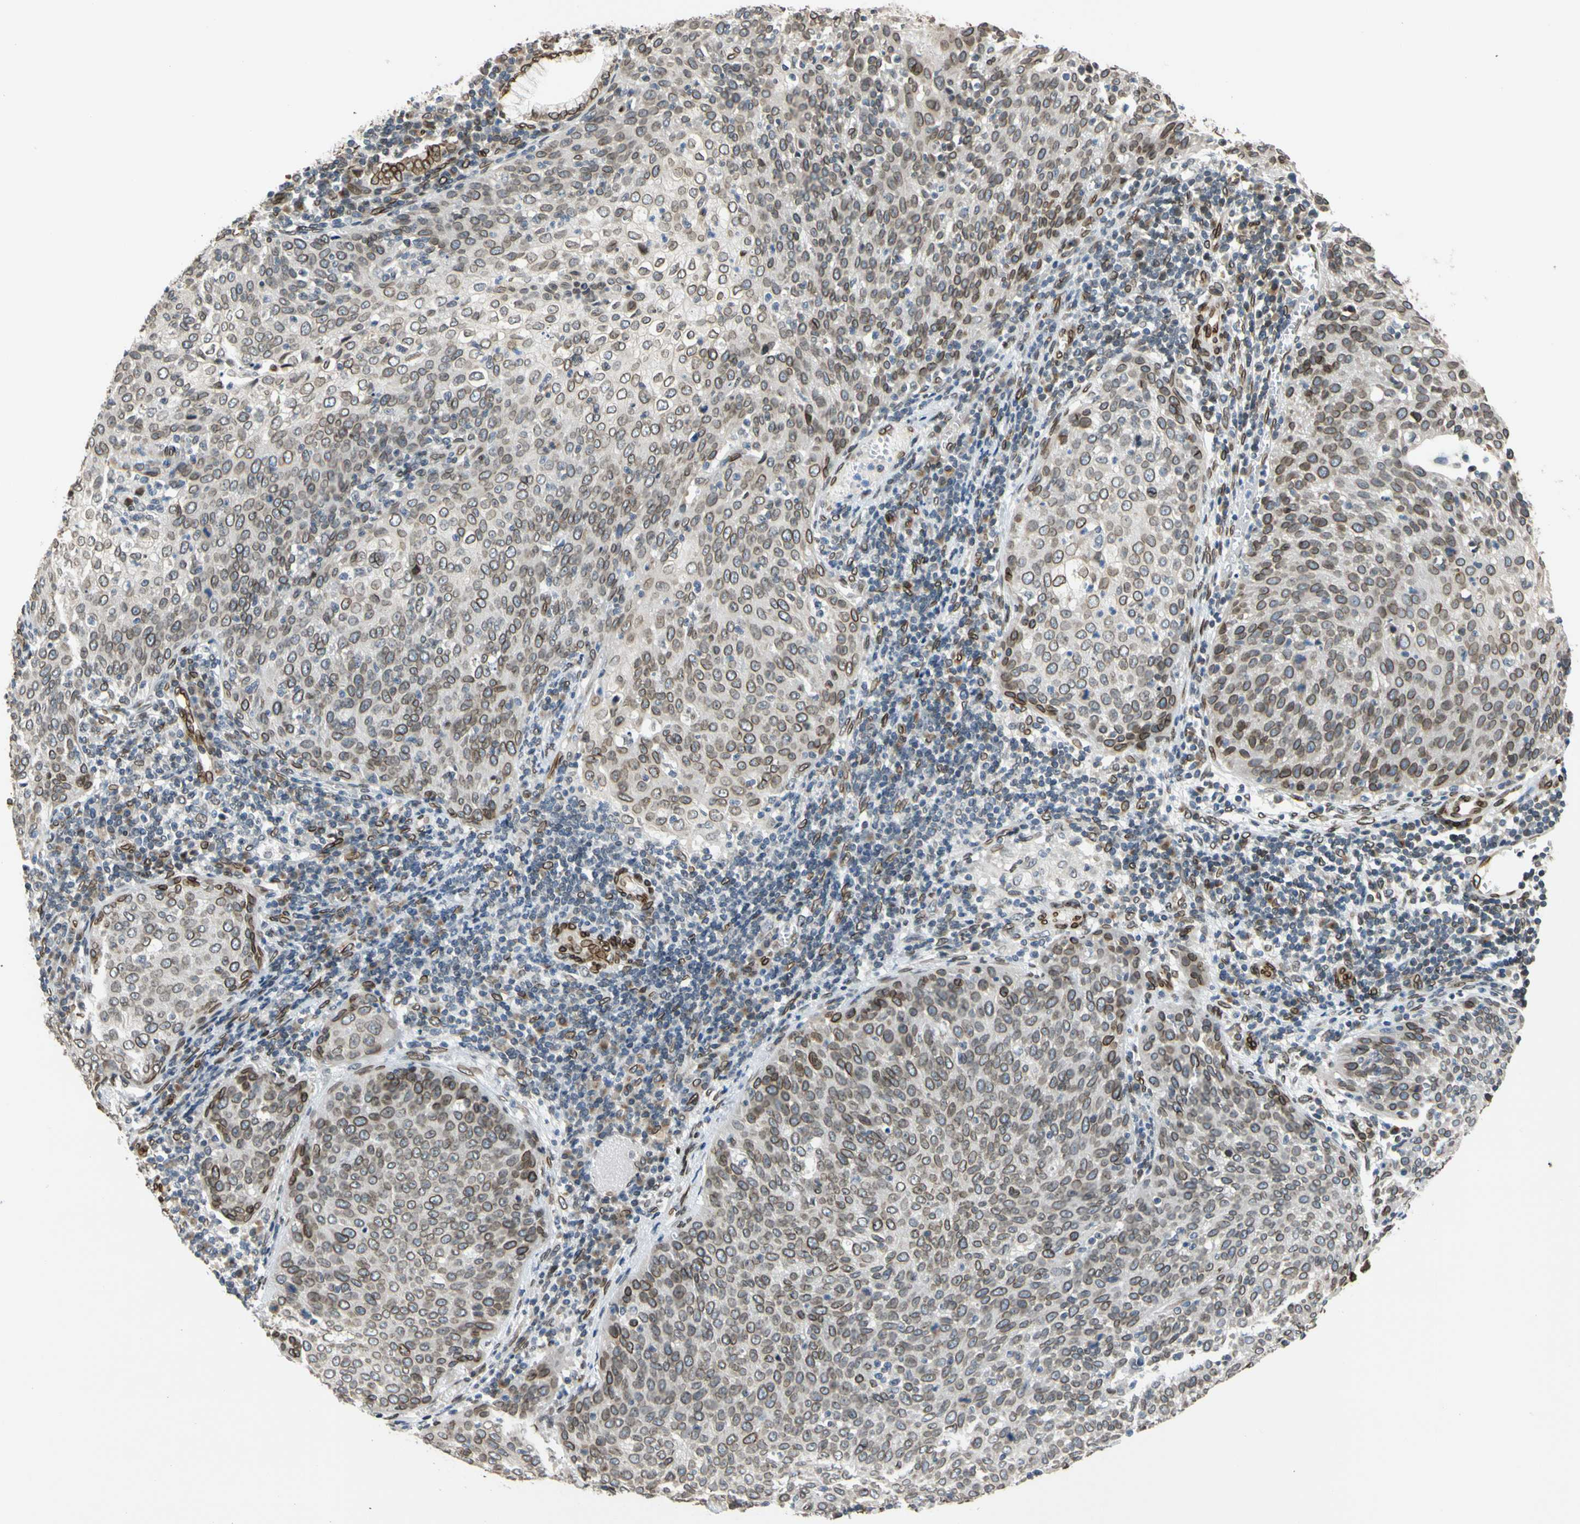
{"staining": {"intensity": "moderate", "quantity": ">75%", "location": "cytoplasmic/membranous,nuclear"}, "tissue": "cervical cancer", "cell_type": "Tumor cells", "image_type": "cancer", "snomed": [{"axis": "morphology", "description": "Squamous cell carcinoma, NOS"}, {"axis": "topography", "description": "Cervix"}], "caption": "This image exhibits cervical cancer (squamous cell carcinoma) stained with IHC to label a protein in brown. The cytoplasmic/membranous and nuclear of tumor cells show moderate positivity for the protein. Nuclei are counter-stained blue.", "gene": "SUN1", "patient": {"sex": "female", "age": 38}}